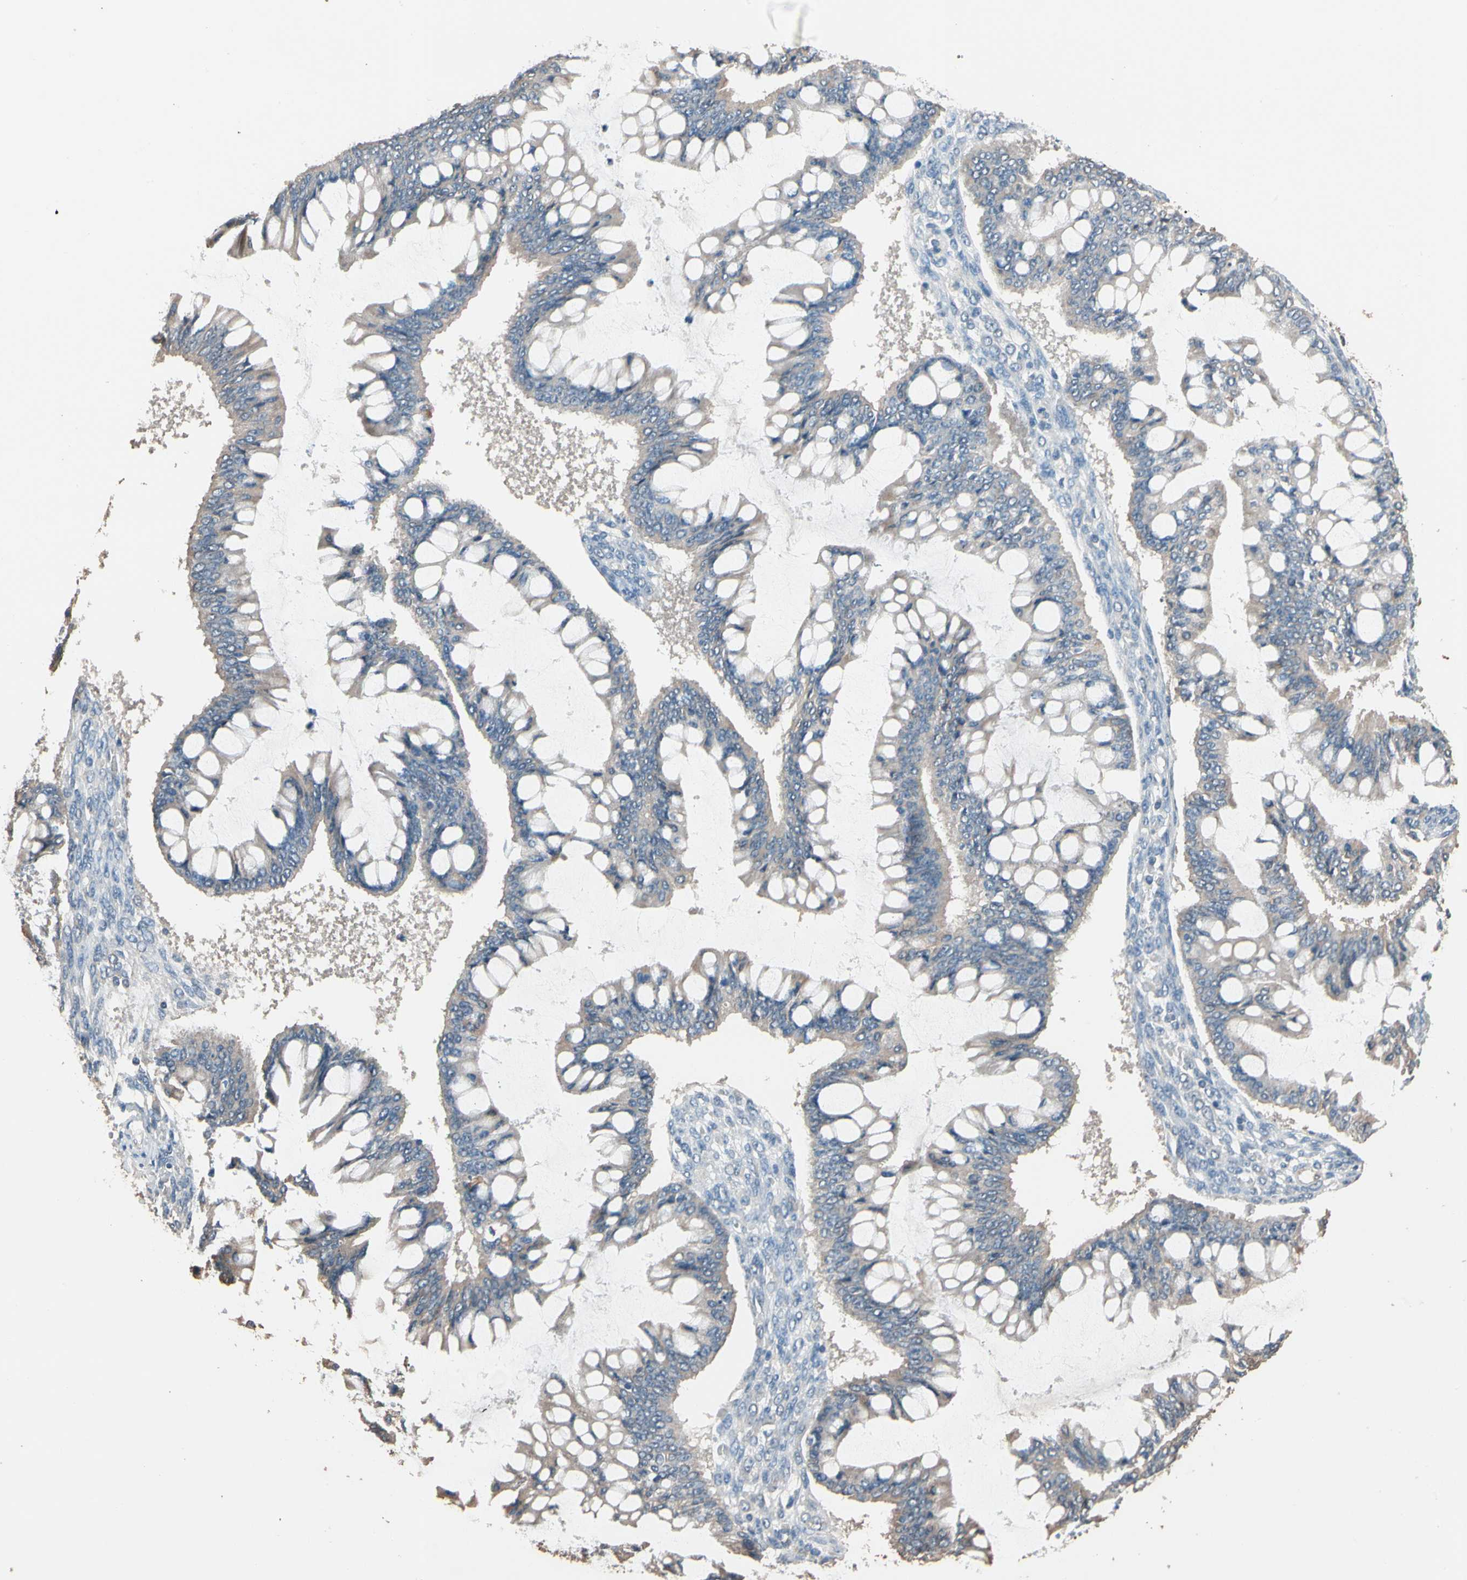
{"staining": {"intensity": "weak", "quantity": "25%-75%", "location": "cytoplasmic/membranous"}, "tissue": "ovarian cancer", "cell_type": "Tumor cells", "image_type": "cancer", "snomed": [{"axis": "morphology", "description": "Cystadenocarcinoma, mucinous, NOS"}, {"axis": "topography", "description": "Ovary"}], "caption": "A micrograph showing weak cytoplasmic/membranous expression in approximately 25%-75% of tumor cells in mucinous cystadenocarcinoma (ovarian), as visualized by brown immunohistochemical staining.", "gene": "MAP3K7", "patient": {"sex": "female", "age": 73}}